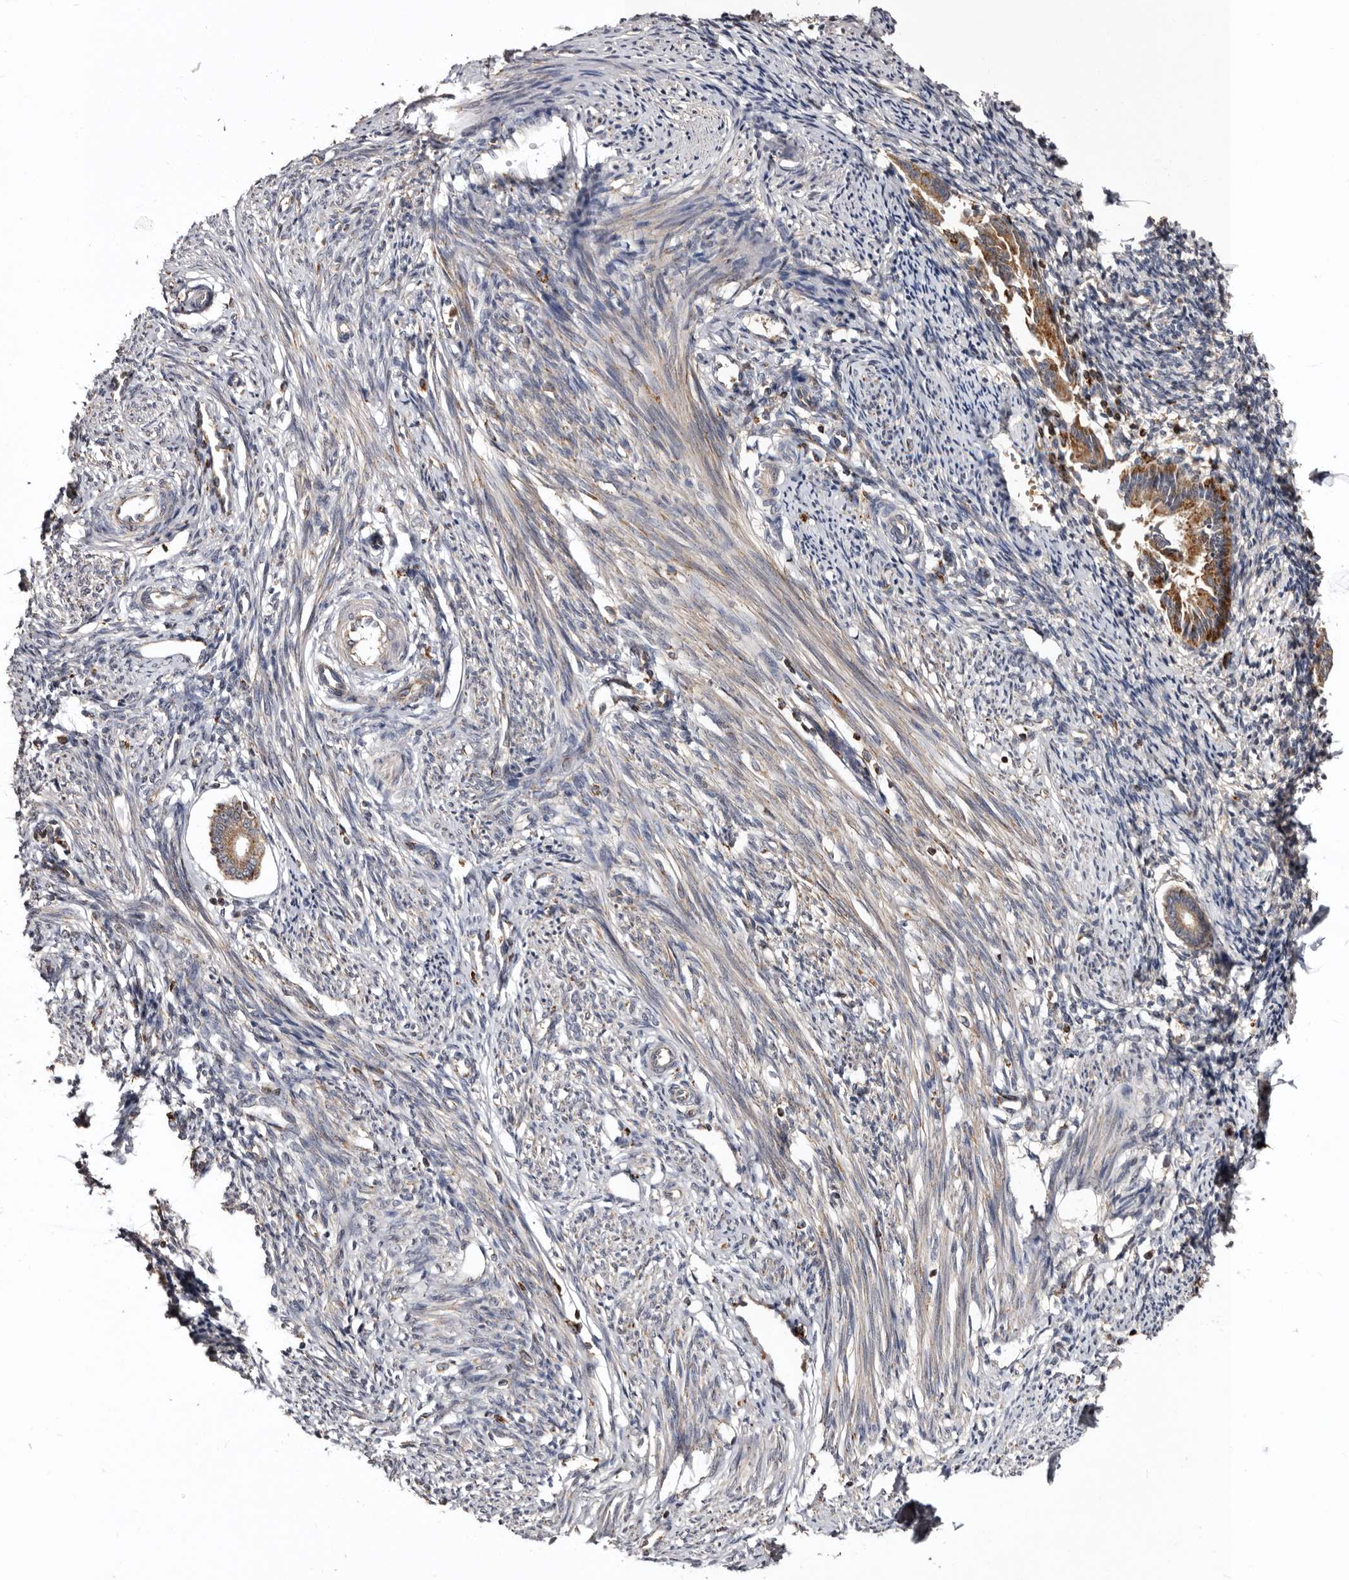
{"staining": {"intensity": "weak", "quantity": "25%-75%", "location": "cytoplasmic/membranous"}, "tissue": "endometrium", "cell_type": "Cells in endometrial stroma", "image_type": "normal", "snomed": [{"axis": "morphology", "description": "Normal tissue, NOS"}, {"axis": "topography", "description": "Endometrium"}], "caption": "Immunohistochemical staining of normal human endometrium shows weak cytoplasmic/membranous protein expression in about 25%-75% of cells in endometrial stroma. (IHC, brightfield microscopy, high magnification).", "gene": "BAX", "patient": {"sex": "female", "age": 56}}